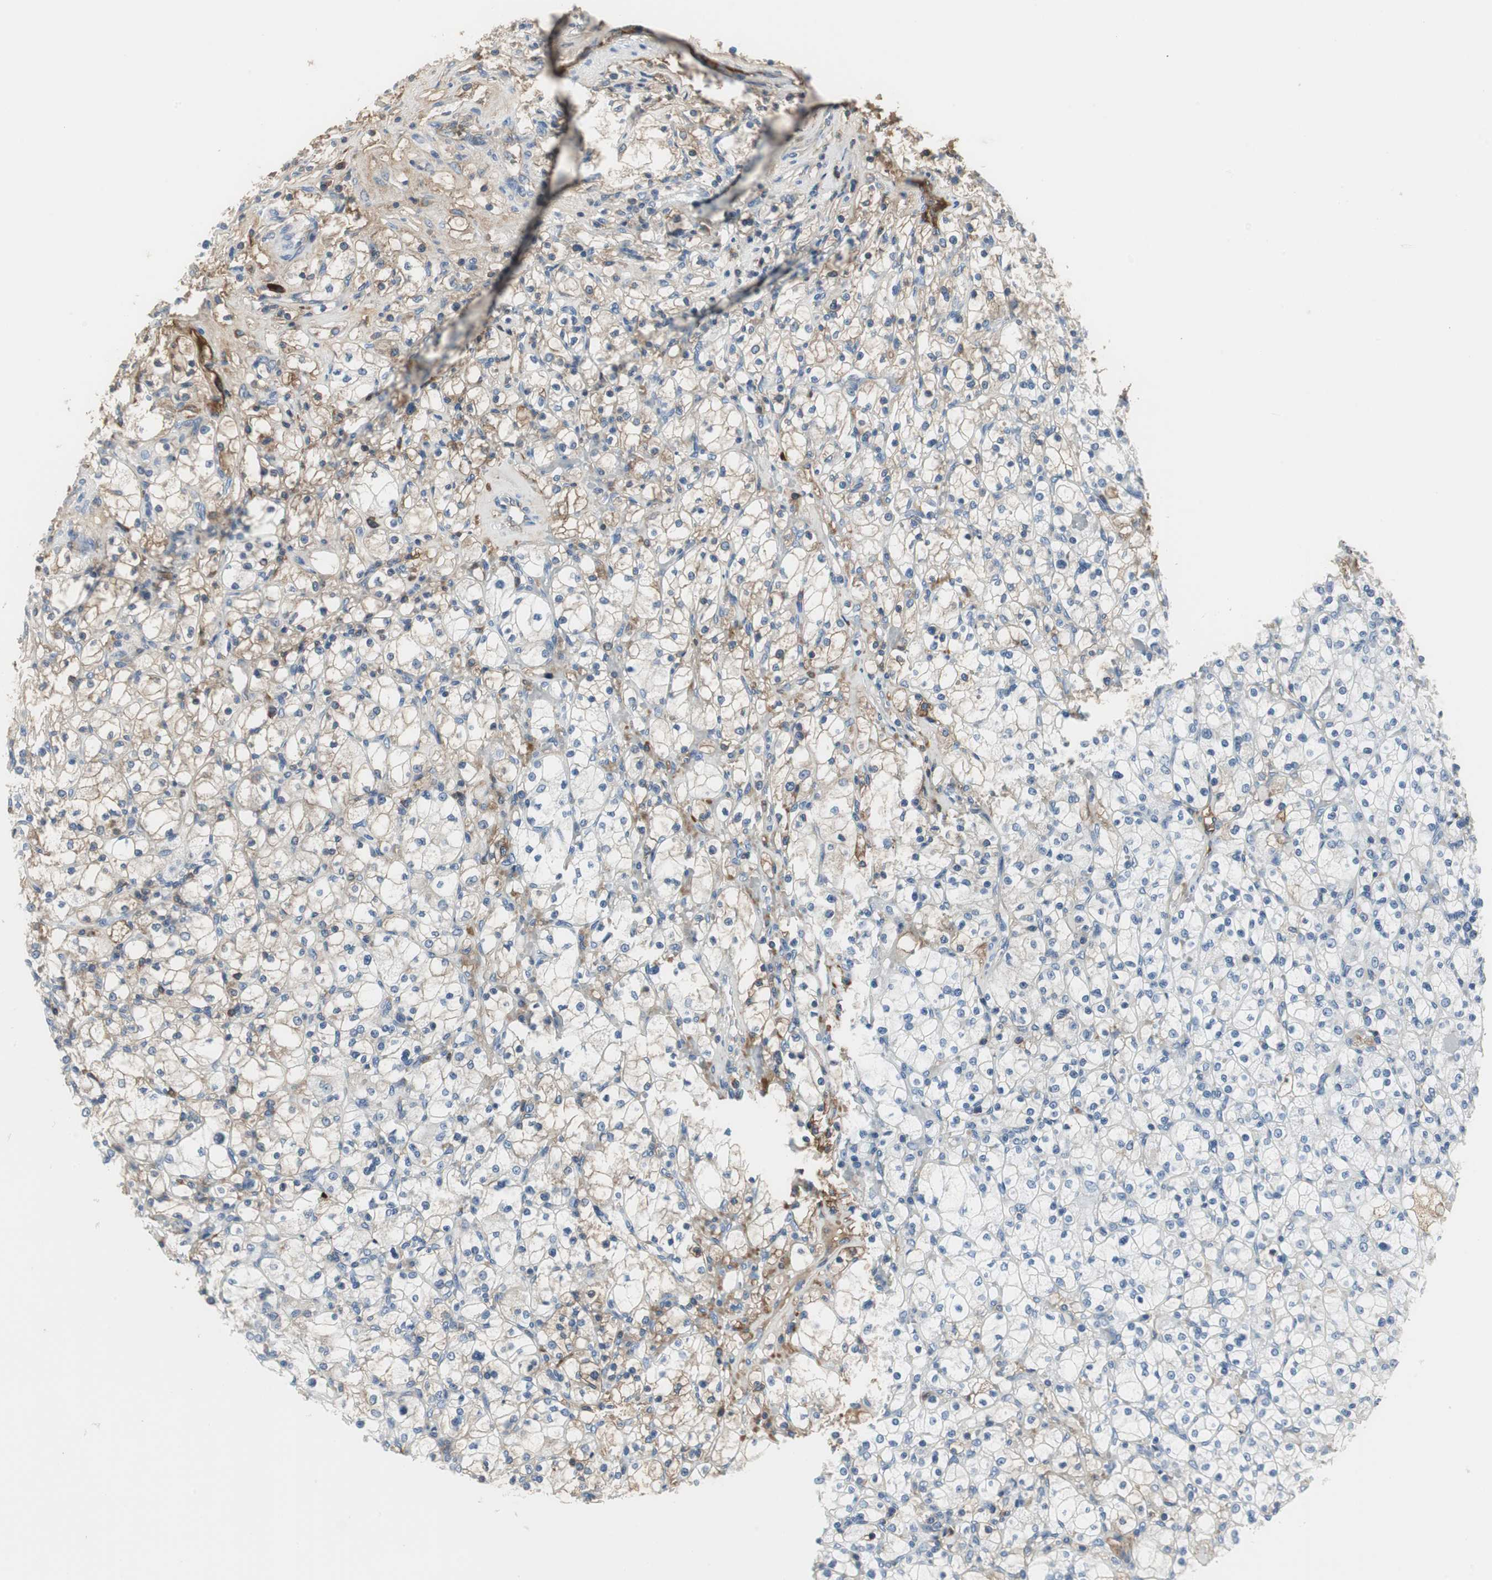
{"staining": {"intensity": "negative", "quantity": "none", "location": "none"}, "tissue": "renal cancer", "cell_type": "Tumor cells", "image_type": "cancer", "snomed": [{"axis": "morphology", "description": "Adenocarcinoma, NOS"}, {"axis": "topography", "description": "Kidney"}], "caption": "This image is of renal adenocarcinoma stained with IHC to label a protein in brown with the nuclei are counter-stained blue. There is no positivity in tumor cells.", "gene": "IGHA1", "patient": {"sex": "female", "age": 83}}